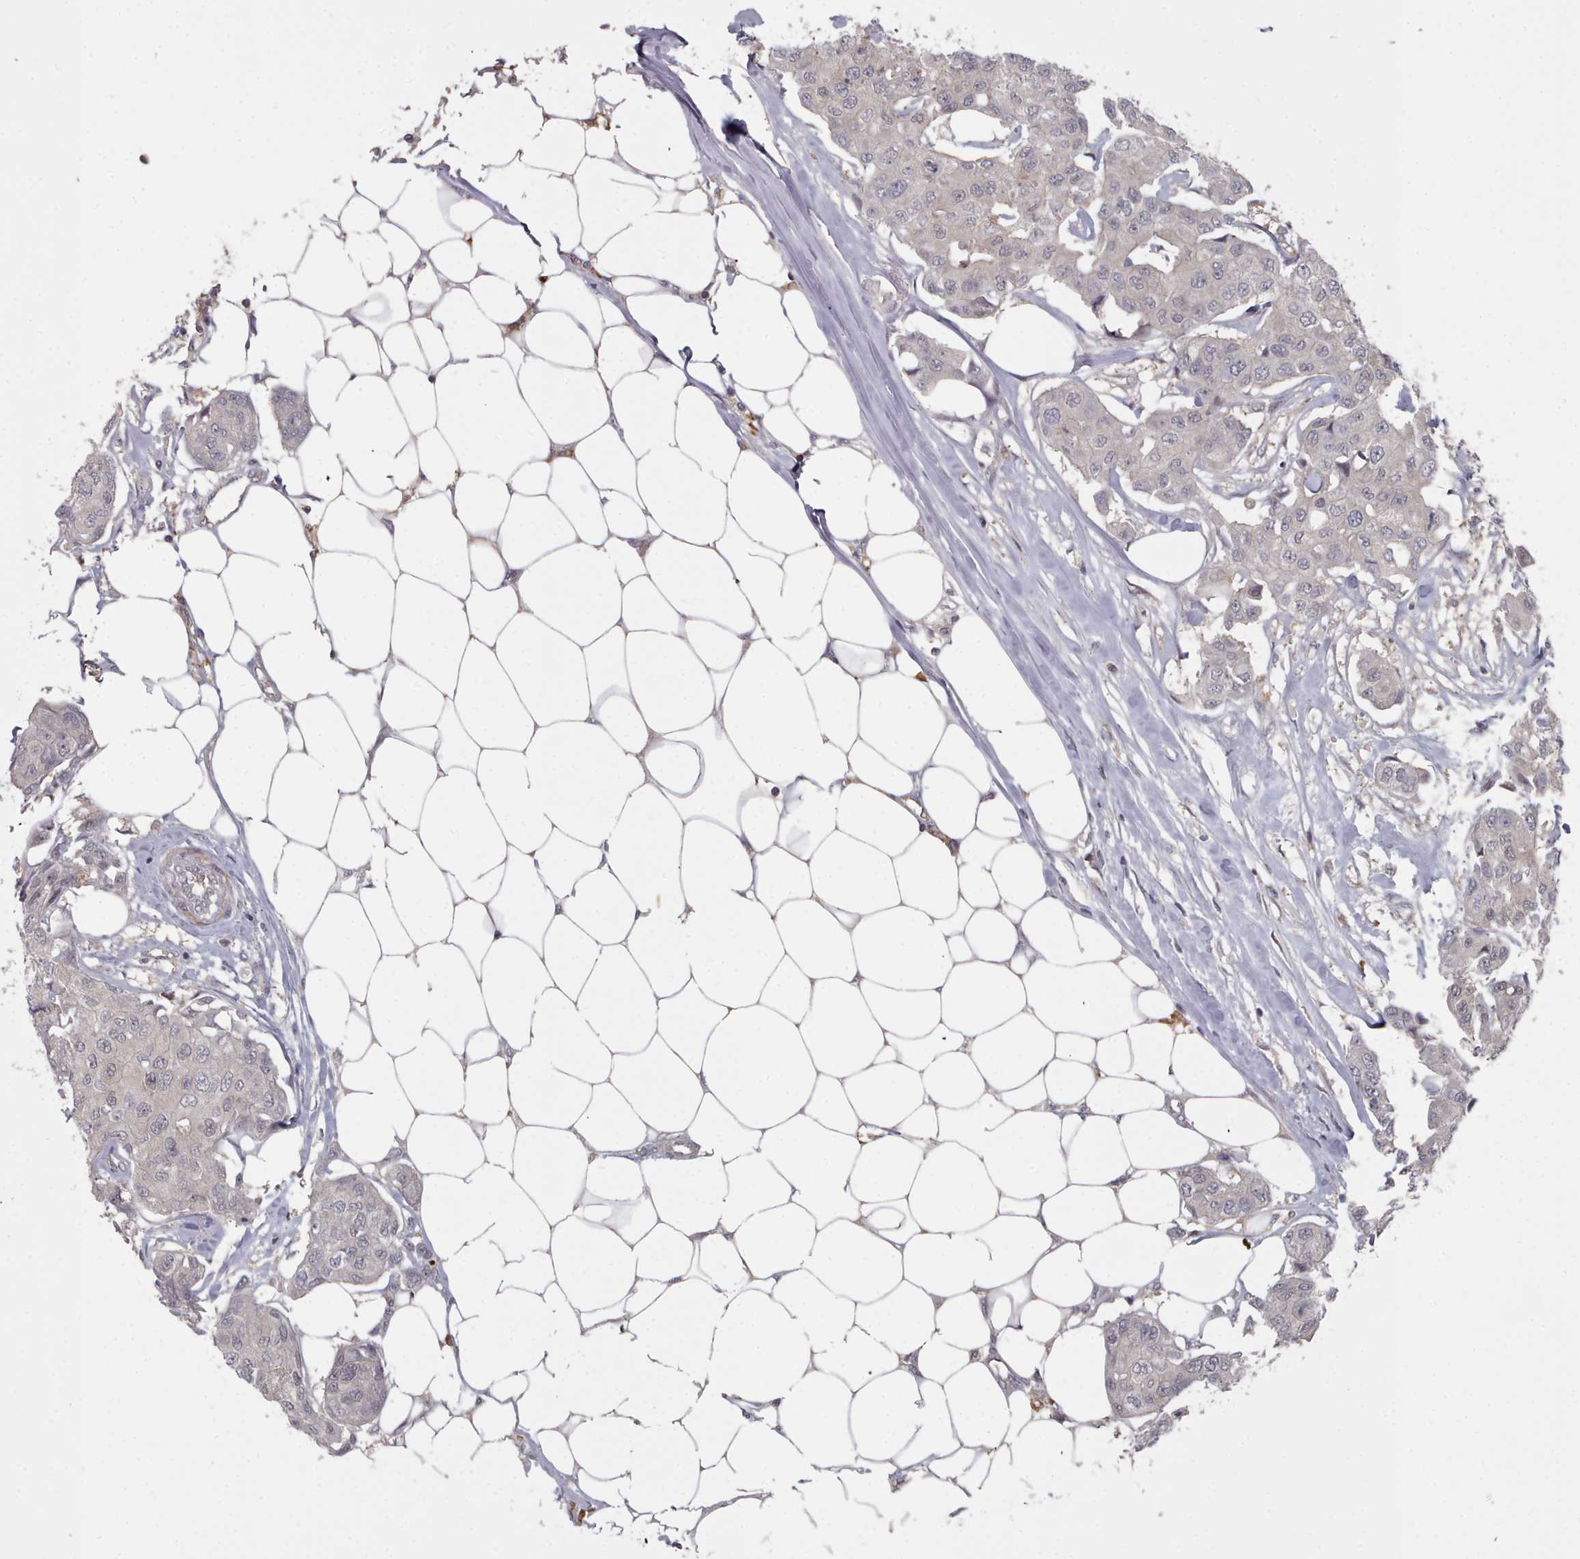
{"staining": {"intensity": "negative", "quantity": "none", "location": "none"}, "tissue": "breast cancer", "cell_type": "Tumor cells", "image_type": "cancer", "snomed": [{"axis": "morphology", "description": "Duct carcinoma"}, {"axis": "topography", "description": "Breast"}, {"axis": "topography", "description": "Lymph node"}], "caption": "Immunohistochemistry (IHC) of human infiltrating ductal carcinoma (breast) exhibits no positivity in tumor cells.", "gene": "HYAL3", "patient": {"sex": "female", "age": 80}}